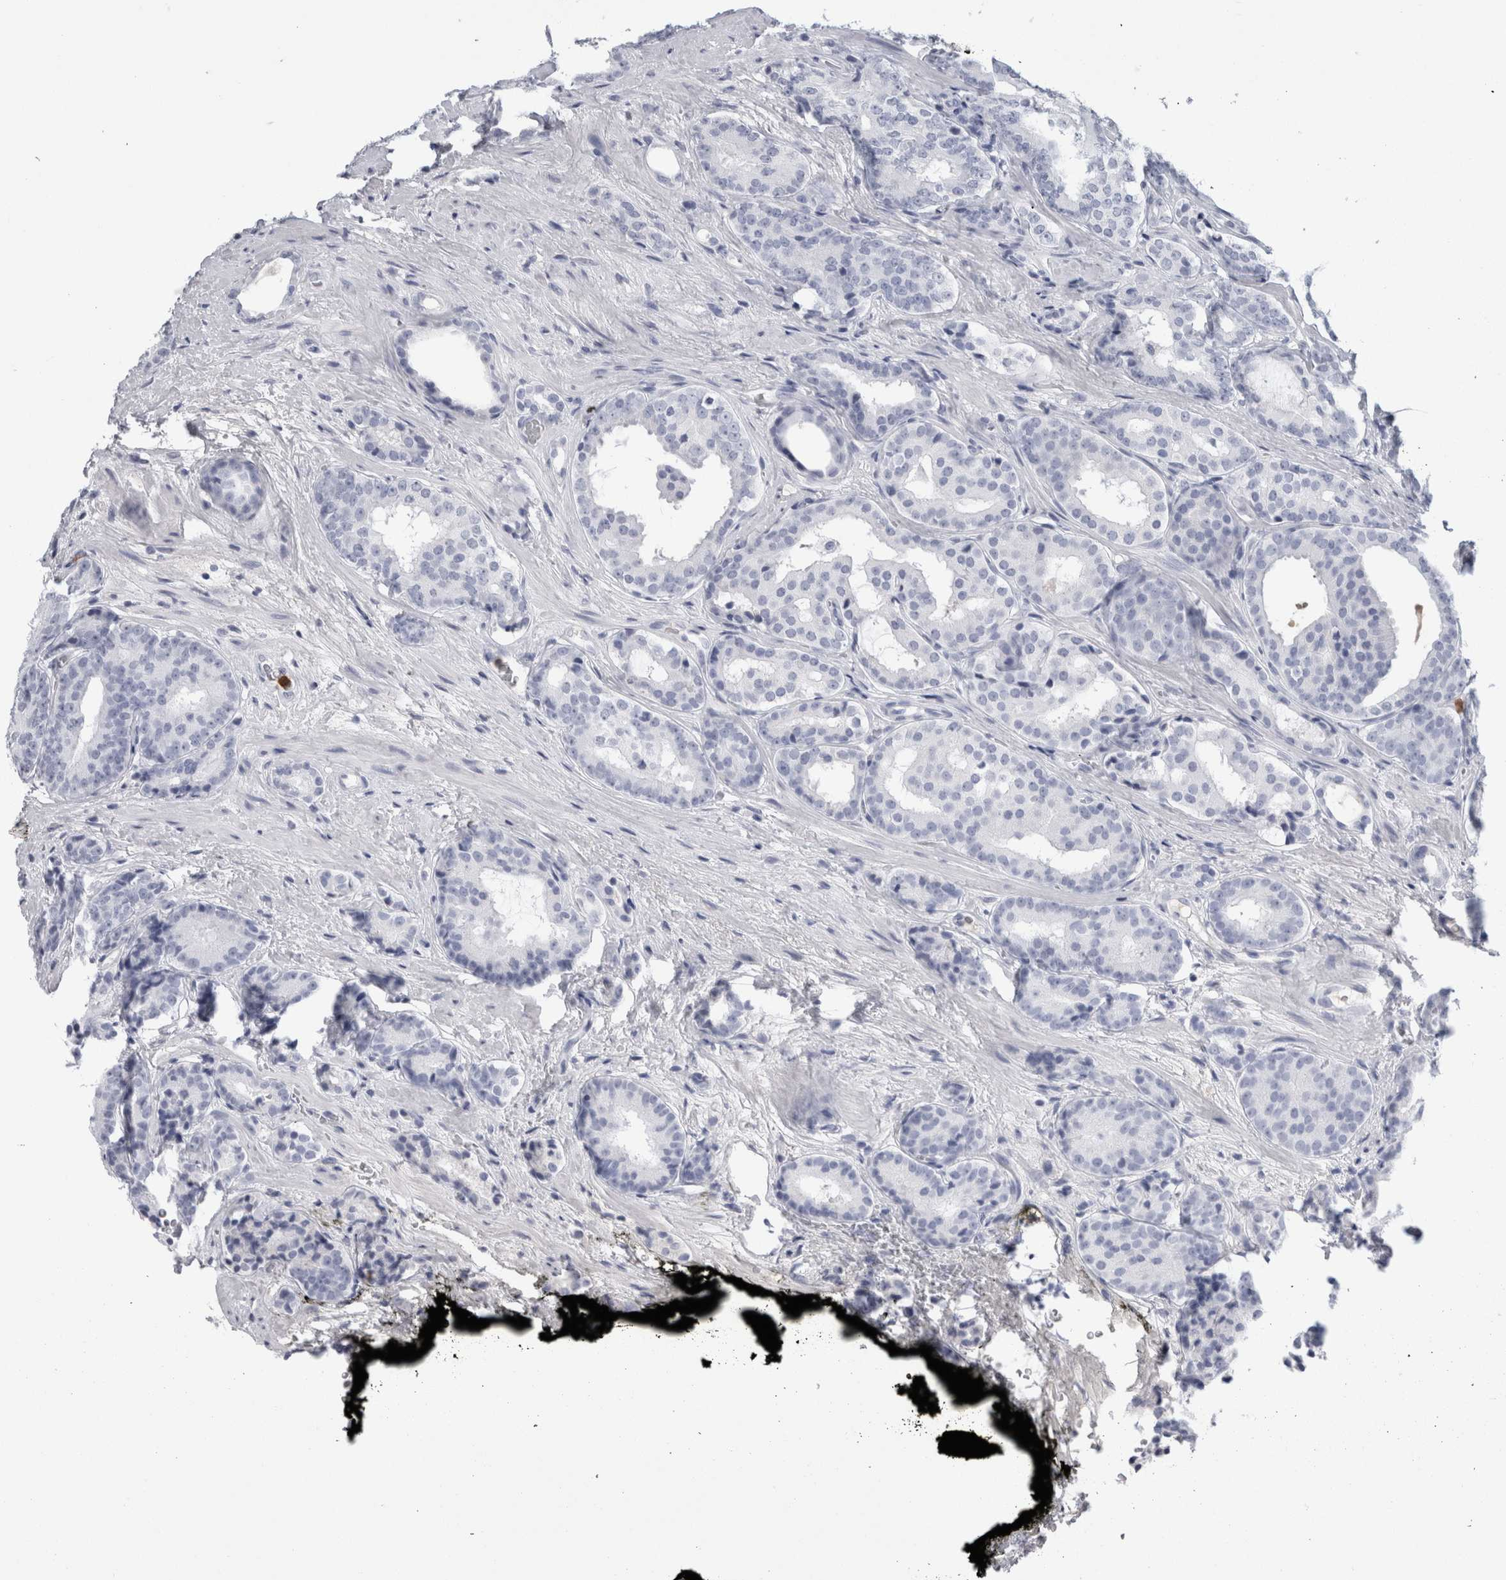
{"staining": {"intensity": "negative", "quantity": "none", "location": "none"}, "tissue": "prostate cancer", "cell_type": "Tumor cells", "image_type": "cancer", "snomed": [{"axis": "morphology", "description": "Adenocarcinoma, High grade"}, {"axis": "topography", "description": "Prostate"}], "caption": "Immunohistochemistry (IHC) micrograph of neoplastic tissue: human prostate cancer (adenocarcinoma (high-grade)) stained with DAB demonstrates no significant protein staining in tumor cells. The staining was performed using DAB to visualize the protein expression in brown, while the nuclei were stained in blue with hematoxylin (Magnification: 20x).", "gene": "S100A12", "patient": {"sex": "male", "age": 71}}